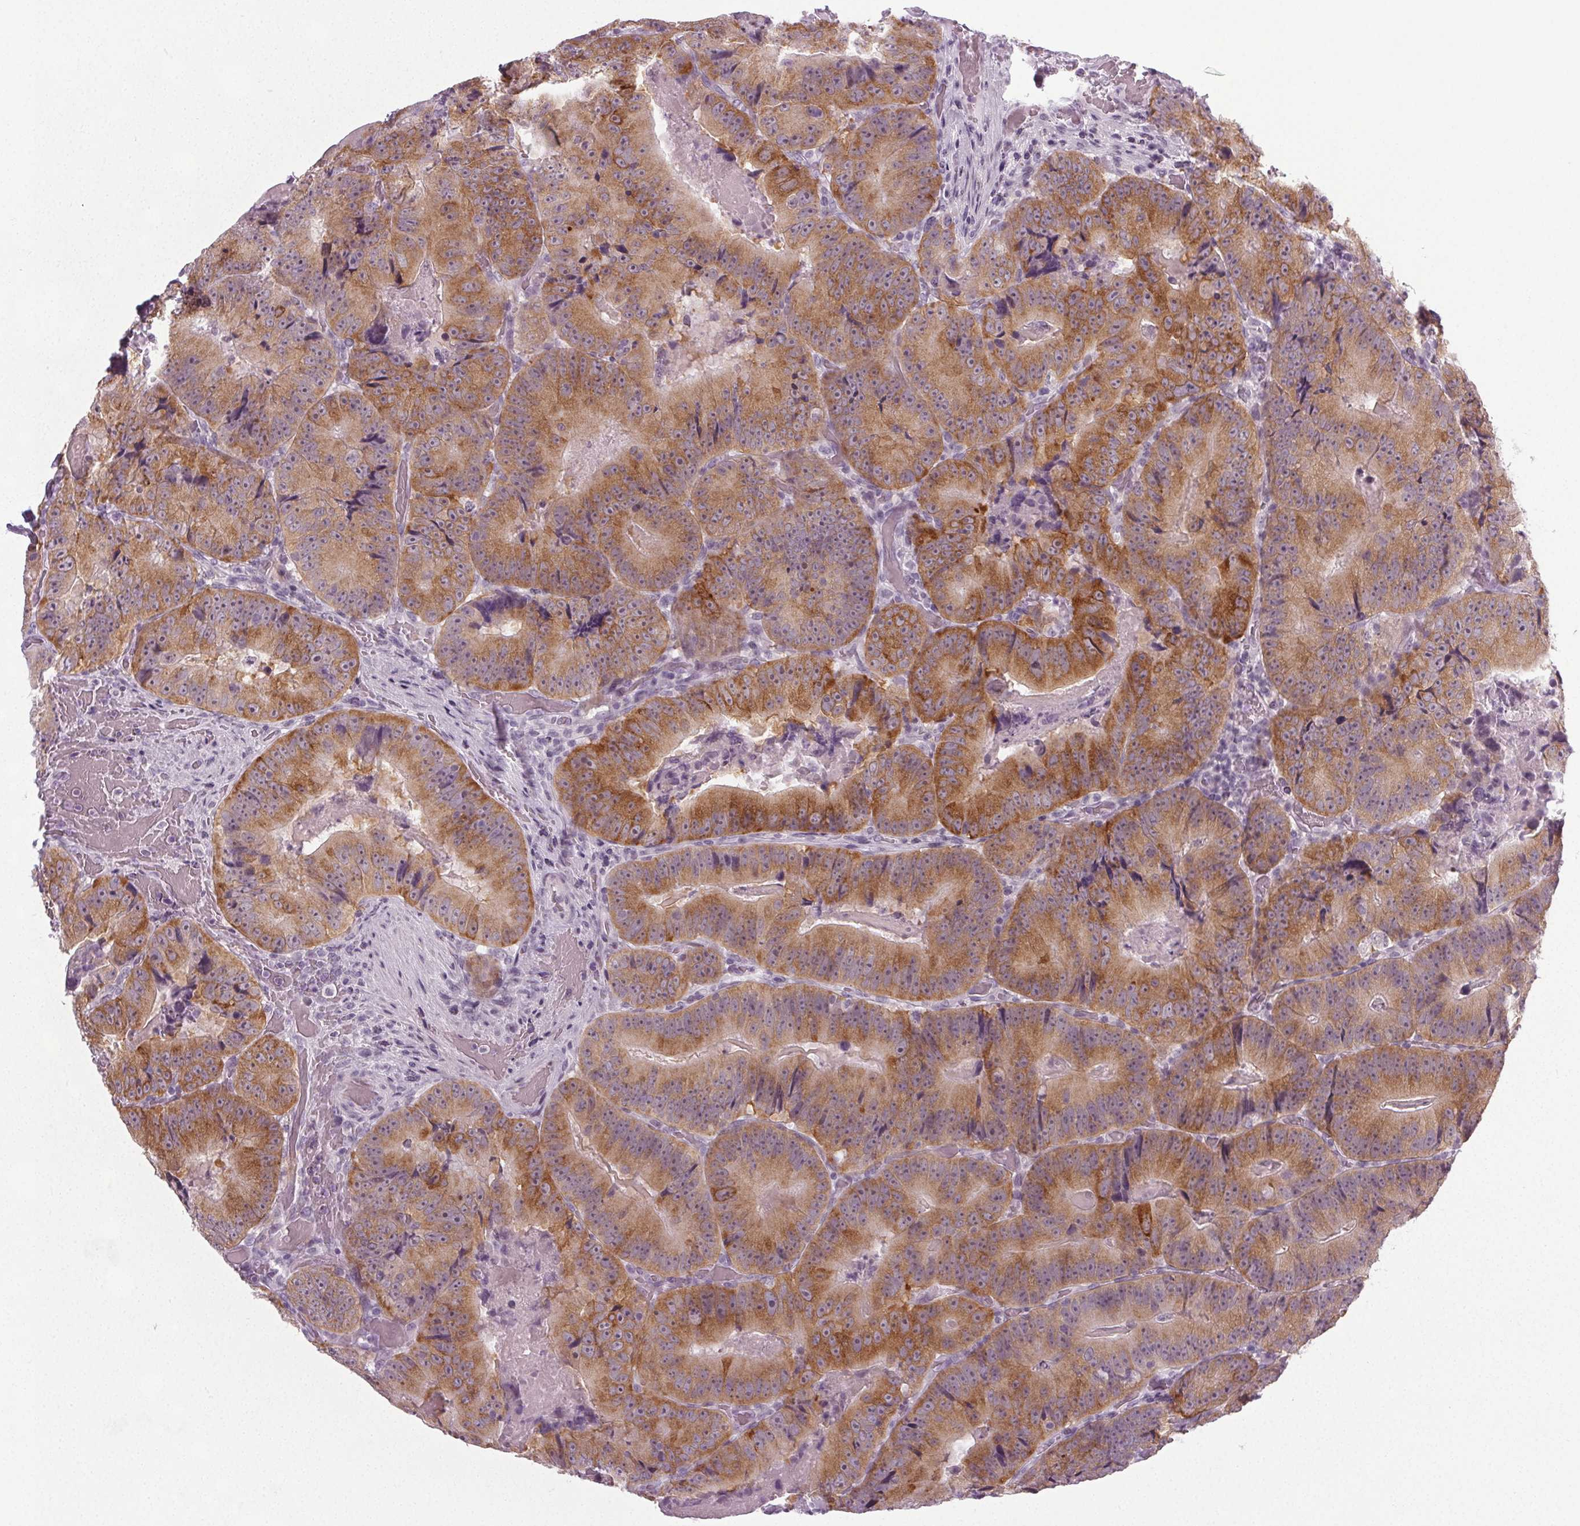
{"staining": {"intensity": "moderate", "quantity": ">75%", "location": "cytoplasmic/membranous"}, "tissue": "colorectal cancer", "cell_type": "Tumor cells", "image_type": "cancer", "snomed": [{"axis": "morphology", "description": "Adenocarcinoma, NOS"}, {"axis": "topography", "description": "Colon"}], "caption": "DAB (3,3'-diaminobenzidine) immunohistochemical staining of human colorectal cancer (adenocarcinoma) exhibits moderate cytoplasmic/membranous protein expression in about >75% of tumor cells.", "gene": "IGF2BP1", "patient": {"sex": "female", "age": 86}}